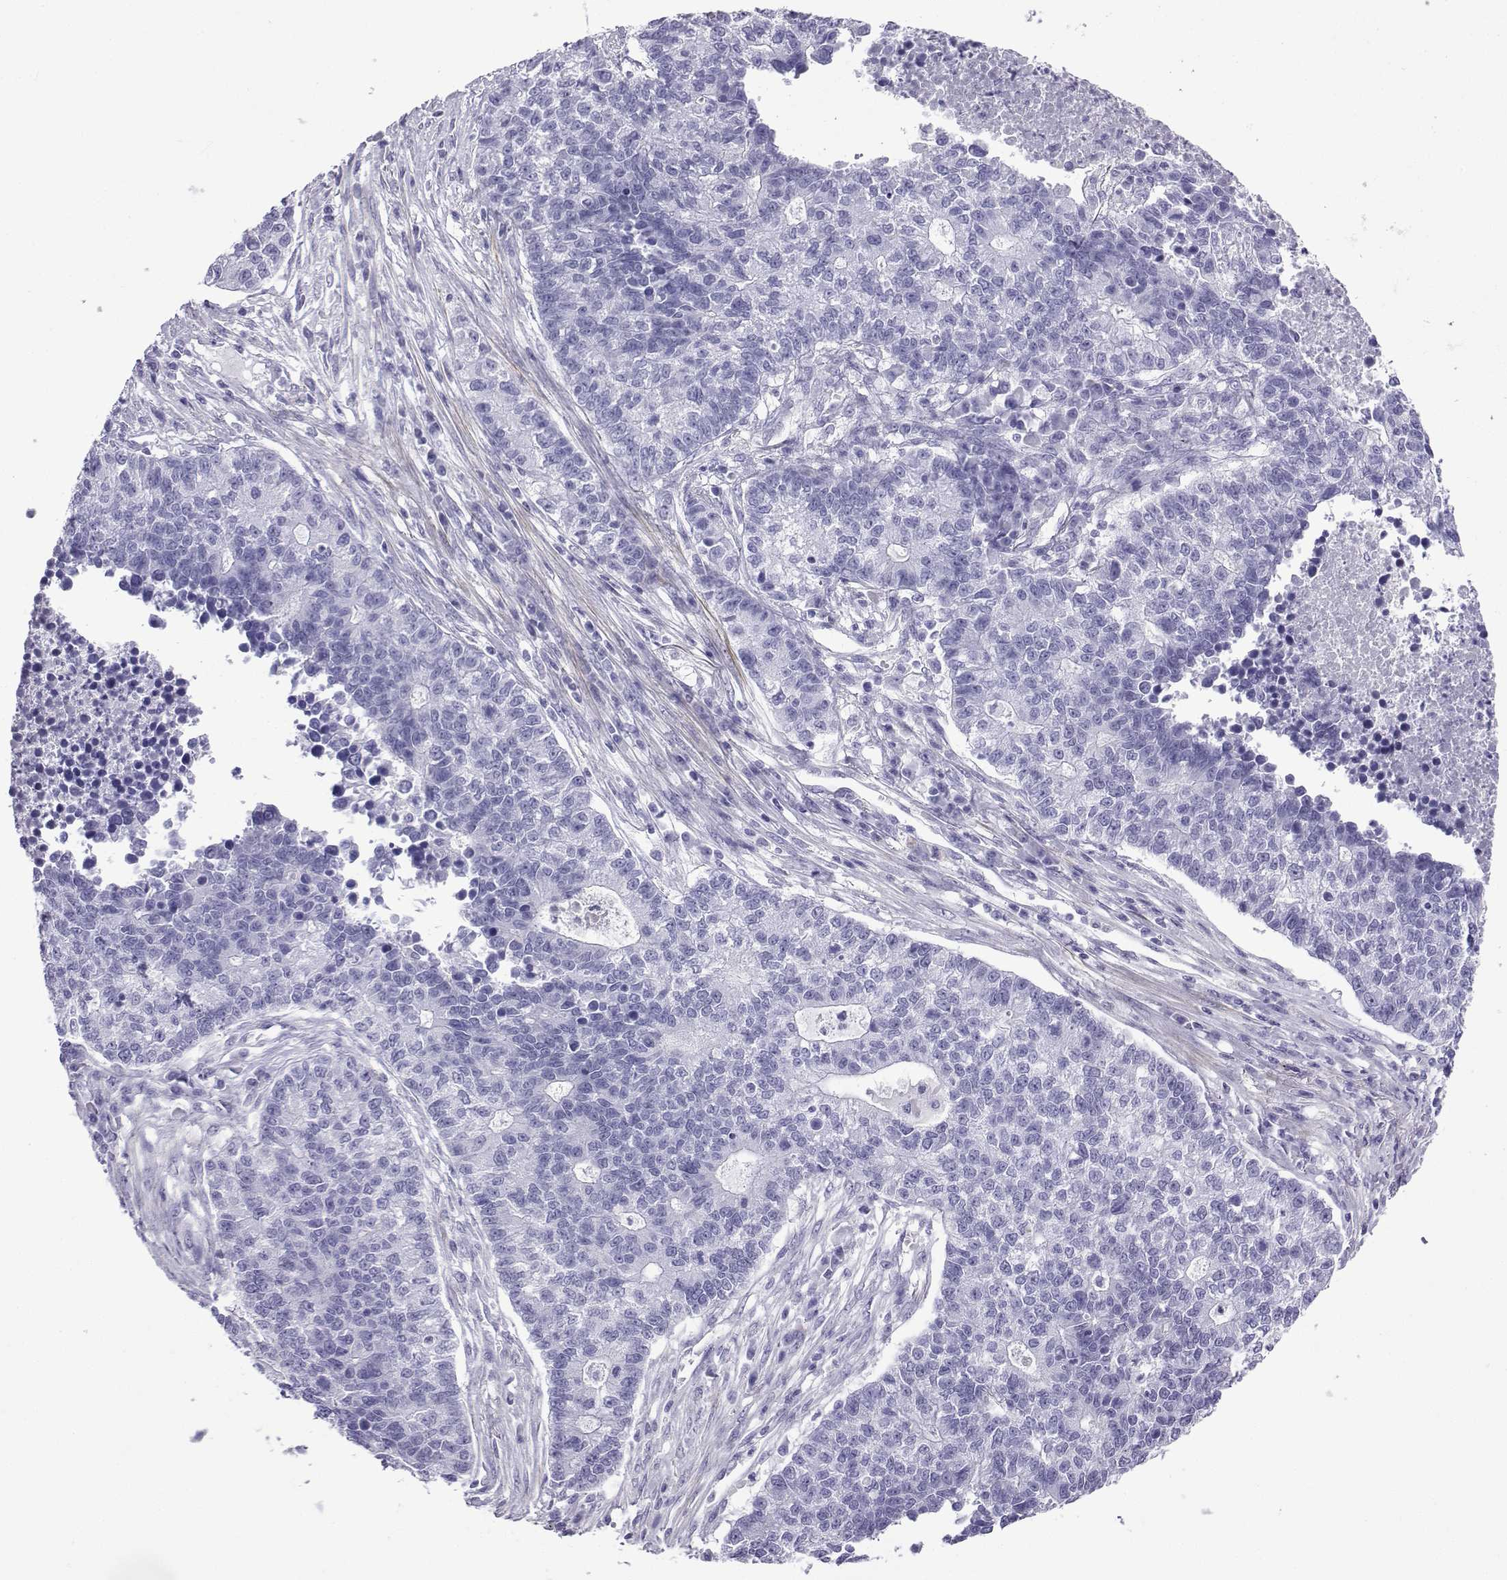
{"staining": {"intensity": "negative", "quantity": "none", "location": "none"}, "tissue": "lung cancer", "cell_type": "Tumor cells", "image_type": "cancer", "snomed": [{"axis": "morphology", "description": "Adenocarcinoma, NOS"}, {"axis": "topography", "description": "Lung"}], "caption": "Immunohistochemistry (IHC) of human lung cancer demonstrates no positivity in tumor cells.", "gene": "KCNF1", "patient": {"sex": "male", "age": 57}}